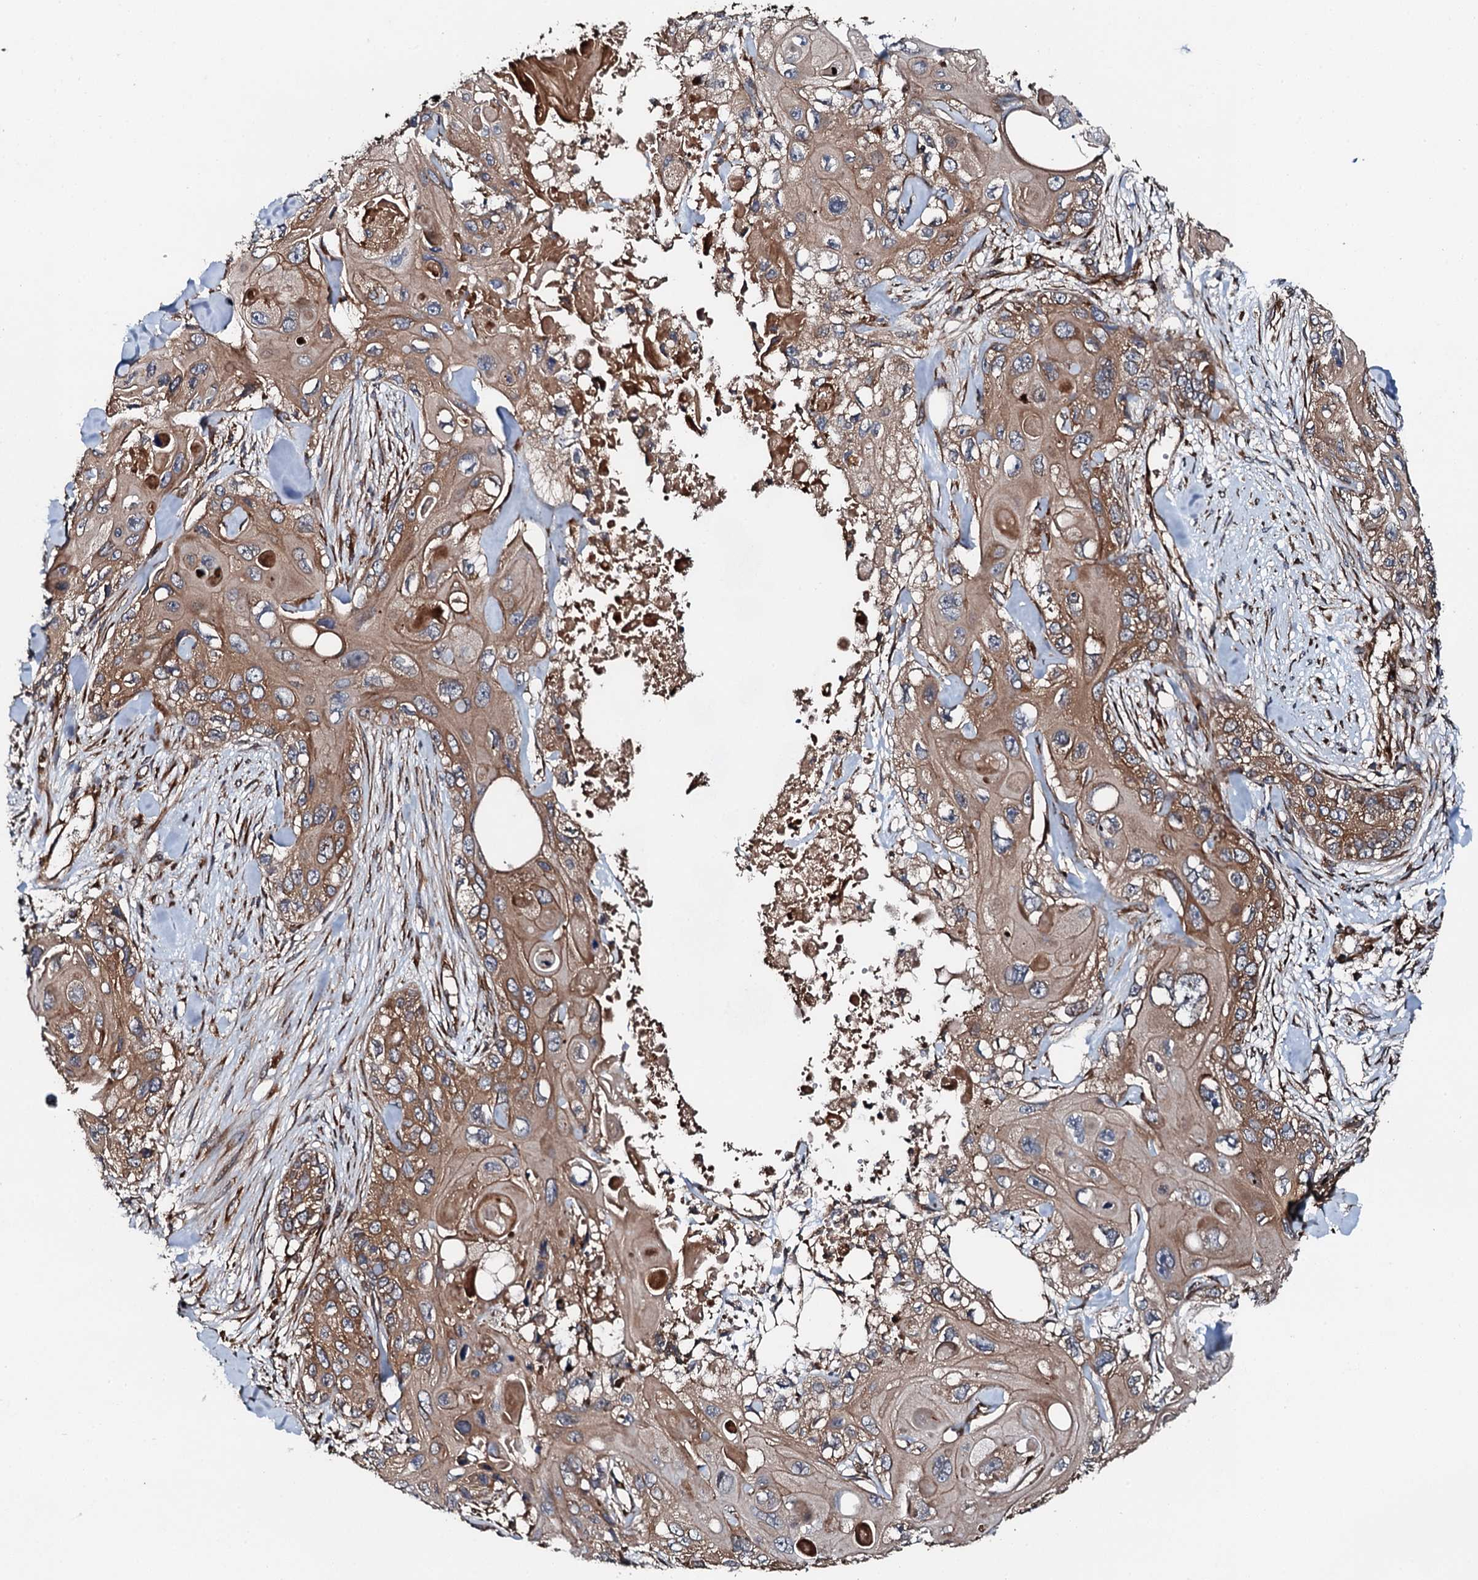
{"staining": {"intensity": "moderate", "quantity": ">75%", "location": "cytoplasmic/membranous"}, "tissue": "skin cancer", "cell_type": "Tumor cells", "image_type": "cancer", "snomed": [{"axis": "morphology", "description": "Normal tissue, NOS"}, {"axis": "morphology", "description": "Squamous cell carcinoma, NOS"}, {"axis": "topography", "description": "Skin"}], "caption": "Skin cancer stained with DAB (3,3'-diaminobenzidine) immunohistochemistry (IHC) shows medium levels of moderate cytoplasmic/membranous positivity in approximately >75% of tumor cells. Nuclei are stained in blue.", "gene": "FLYWCH1", "patient": {"sex": "male", "age": 72}}